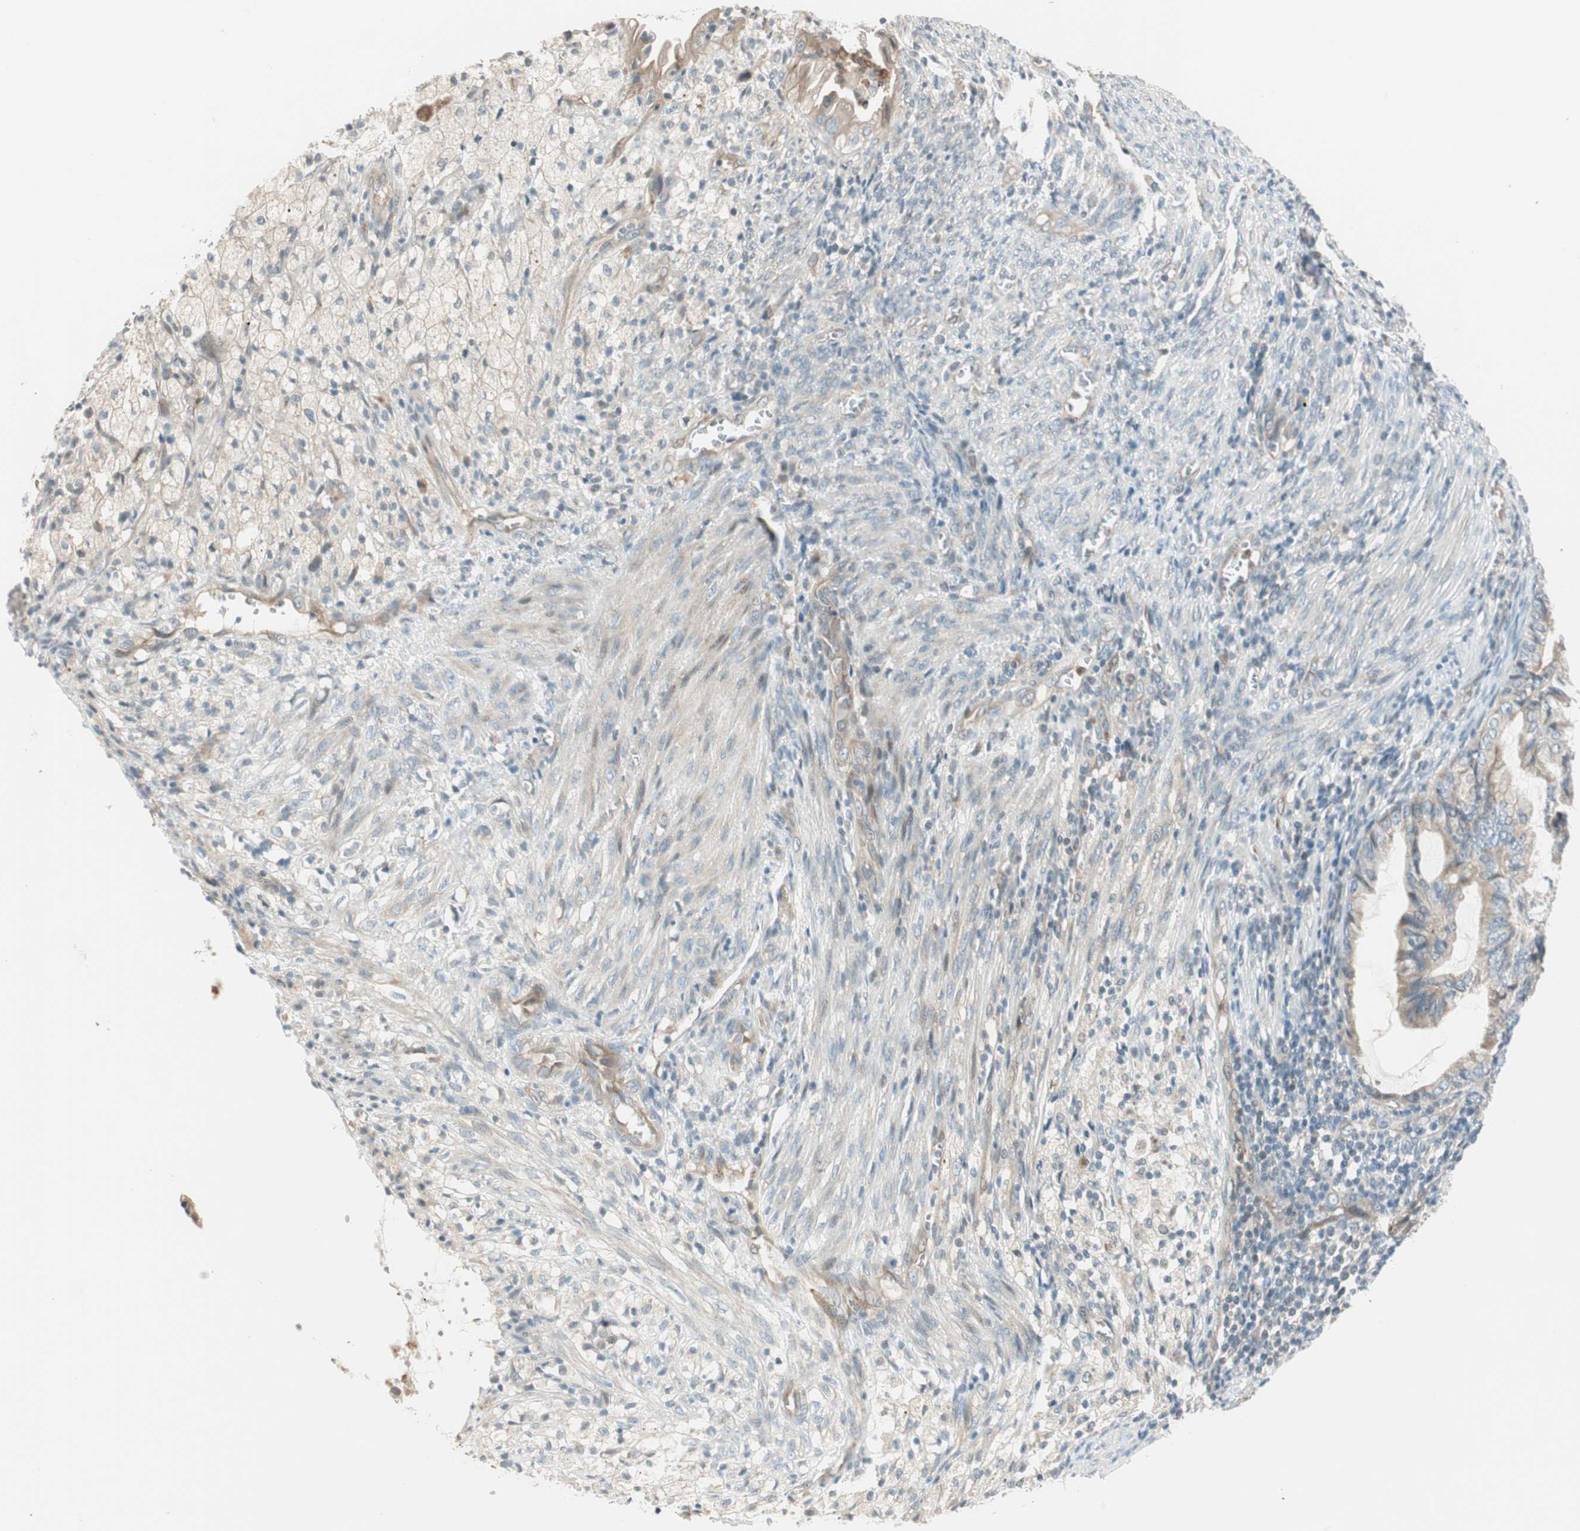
{"staining": {"intensity": "weak", "quantity": ">75%", "location": "cytoplasmic/membranous"}, "tissue": "cervical cancer", "cell_type": "Tumor cells", "image_type": "cancer", "snomed": [{"axis": "morphology", "description": "Normal tissue, NOS"}, {"axis": "morphology", "description": "Adenocarcinoma, NOS"}, {"axis": "topography", "description": "Cervix"}, {"axis": "topography", "description": "Endometrium"}], "caption": "Cervical cancer (adenocarcinoma) tissue shows weak cytoplasmic/membranous expression in approximately >75% of tumor cells", "gene": "CGRRF1", "patient": {"sex": "female", "age": 86}}